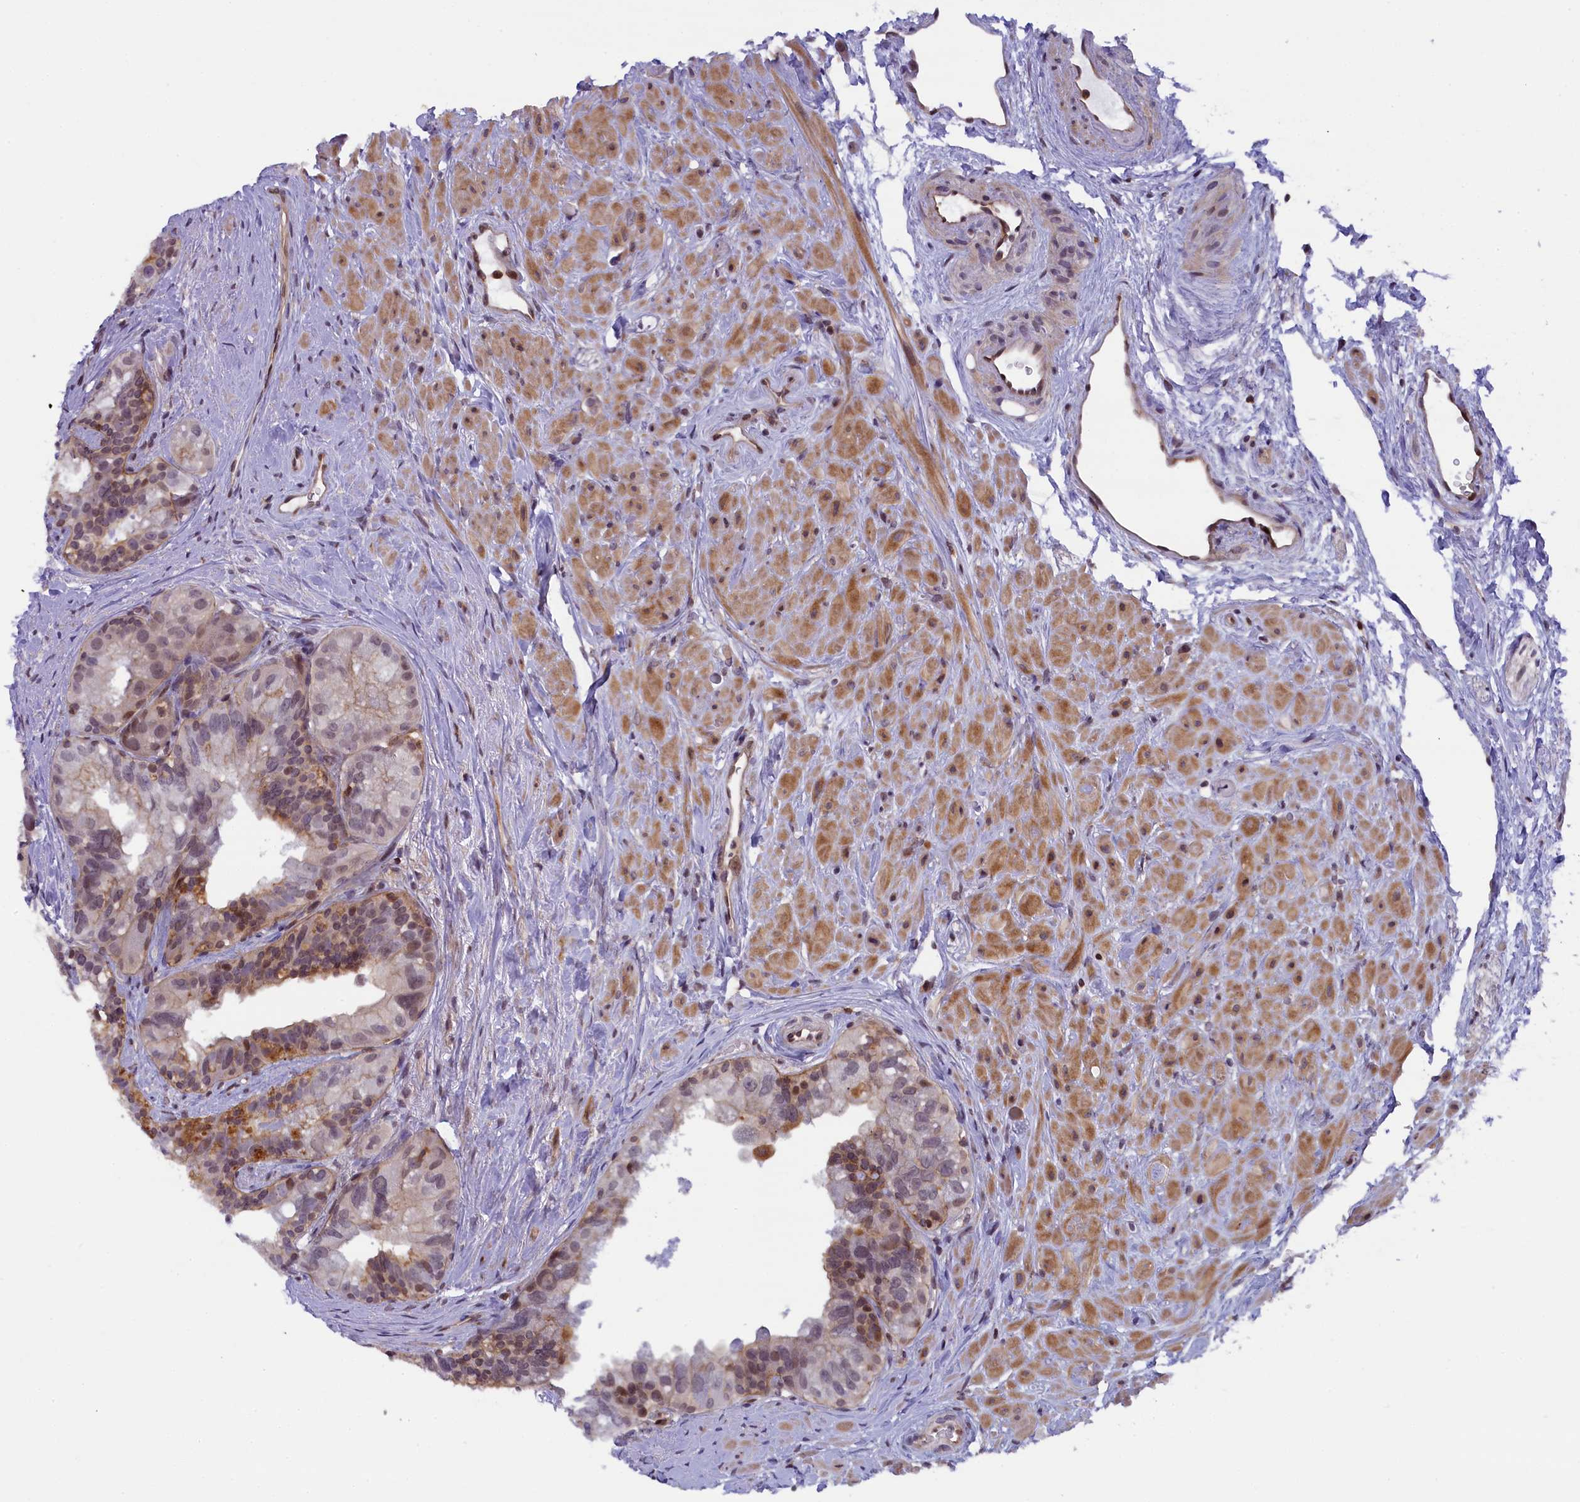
{"staining": {"intensity": "weak", "quantity": "25%-75%", "location": "nuclear"}, "tissue": "prostate cancer", "cell_type": "Tumor cells", "image_type": "cancer", "snomed": [{"axis": "morphology", "description": "Normal tissue, NOS"}, {"axis": "morphology", "description": "Adenocarcinoma, Low grade"}, {"axis": "topography", "description": "Prostate"}], "caption": "Protein staining displays weak nuclear staining in approximately 25%-75% of tumor cells in low-grade adenocarcinoma (prostate). The staining is performed using DAB (3,3'-diaminobenzidine) brown chromogen to label protein expression. The nuclei are counter-stained blue using hematoxylin.", "gene": "FCHO1", "patient": {"sex": "male", "age": 72}}